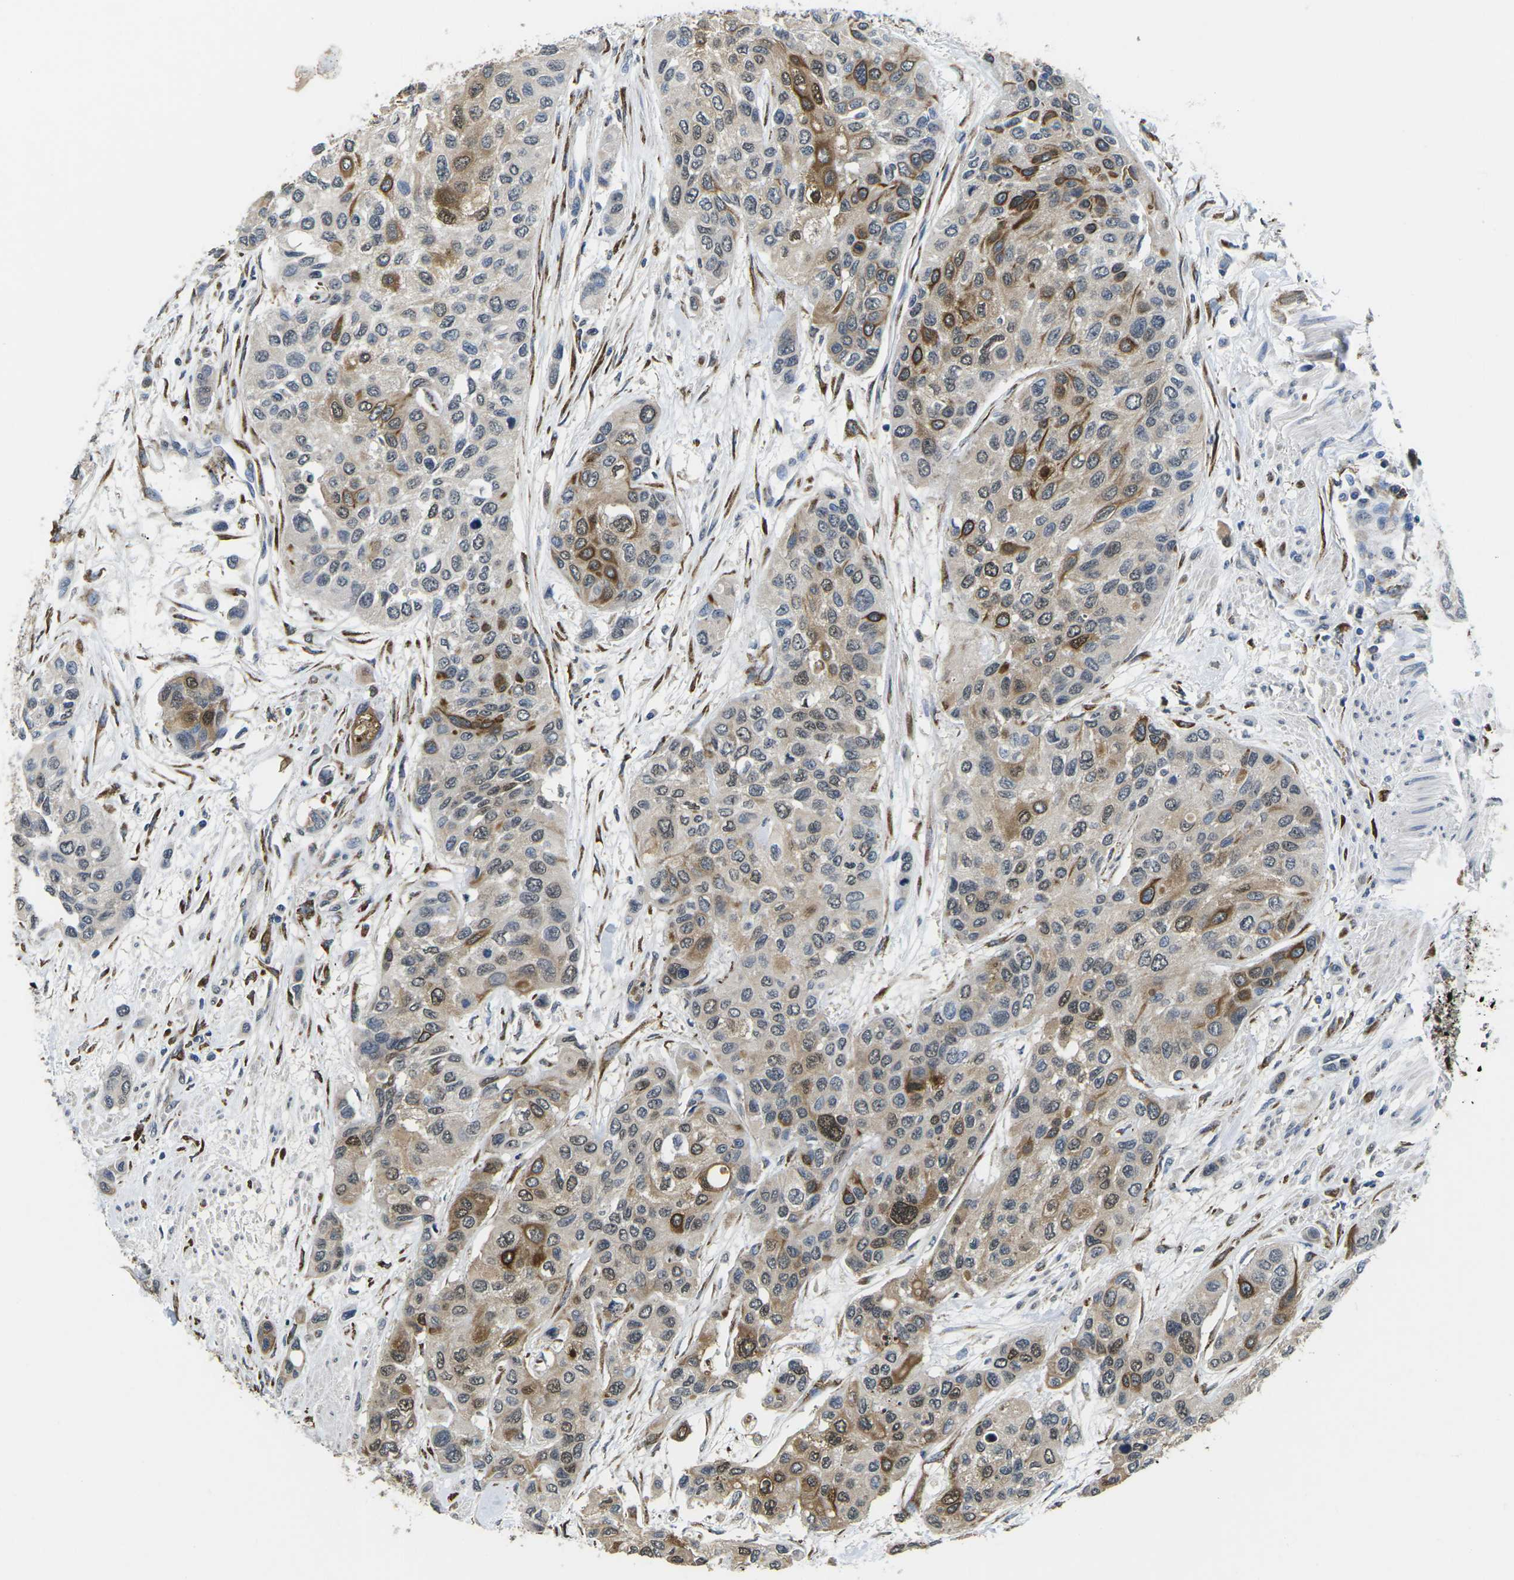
{"staining": {"intensity": "moderate", "quantity": "25%-75%", "location": "cytoplasmic/membranous,nuclear"}, "tissue": "urothelial cancer", "cell_type": "Tumor cells", "image_type": "cancer", "snomed": [{"axis": "morphology", "description": "Urothelial carcinoma, High grade"}, {"axis": "topography", "description": "Urinary bladder"}], "caption": "Immunohistochemical staining of urothelial carcinoma (high-grade) displays medium levels of moderate cytoplasmic/membranous and nuclear protein staining in about 25%-75% of tumor cells.", "gene": "SCNN1B", "patient": {"sex": "female", "age": 56}}